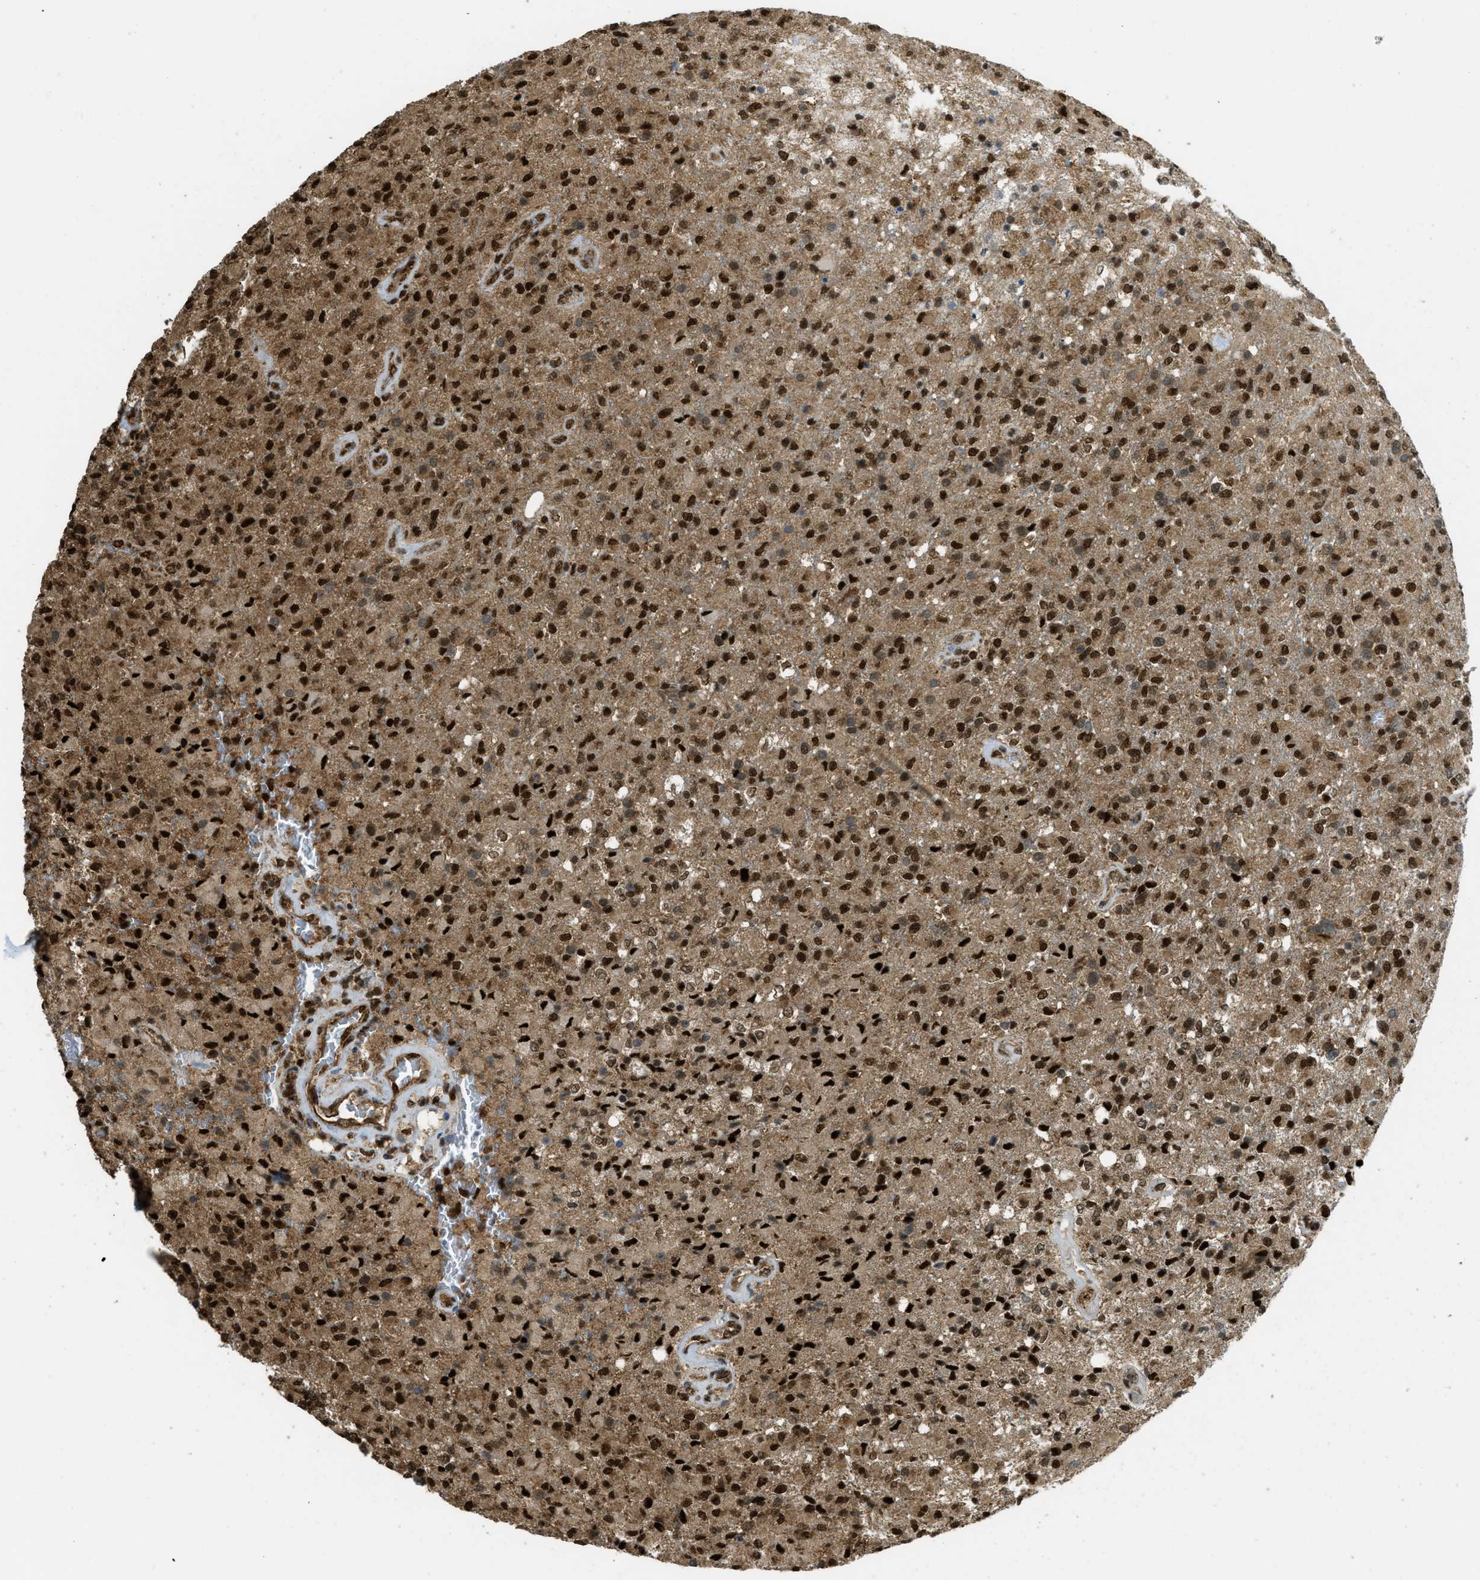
{"staining": {"intensity": "strong", "quantity": ">75%", "location": "nuclear"}, "tissue": "glioma", "cell_type": "Tumor cells", "image_type": "cancer", "snomed": [{"axis": "morphology", "description": "Glioma, malignant, High grade"}, {"axis": "topography", "description": "Brain"}], "caption": "Glioma stained with DAB immunohistochemistry (IHC) shows high levels of strong nuclear expression in about >75% of tumor cells.", "gene": "TNPO1", "patient": {"sex": "male", "age": 71}}